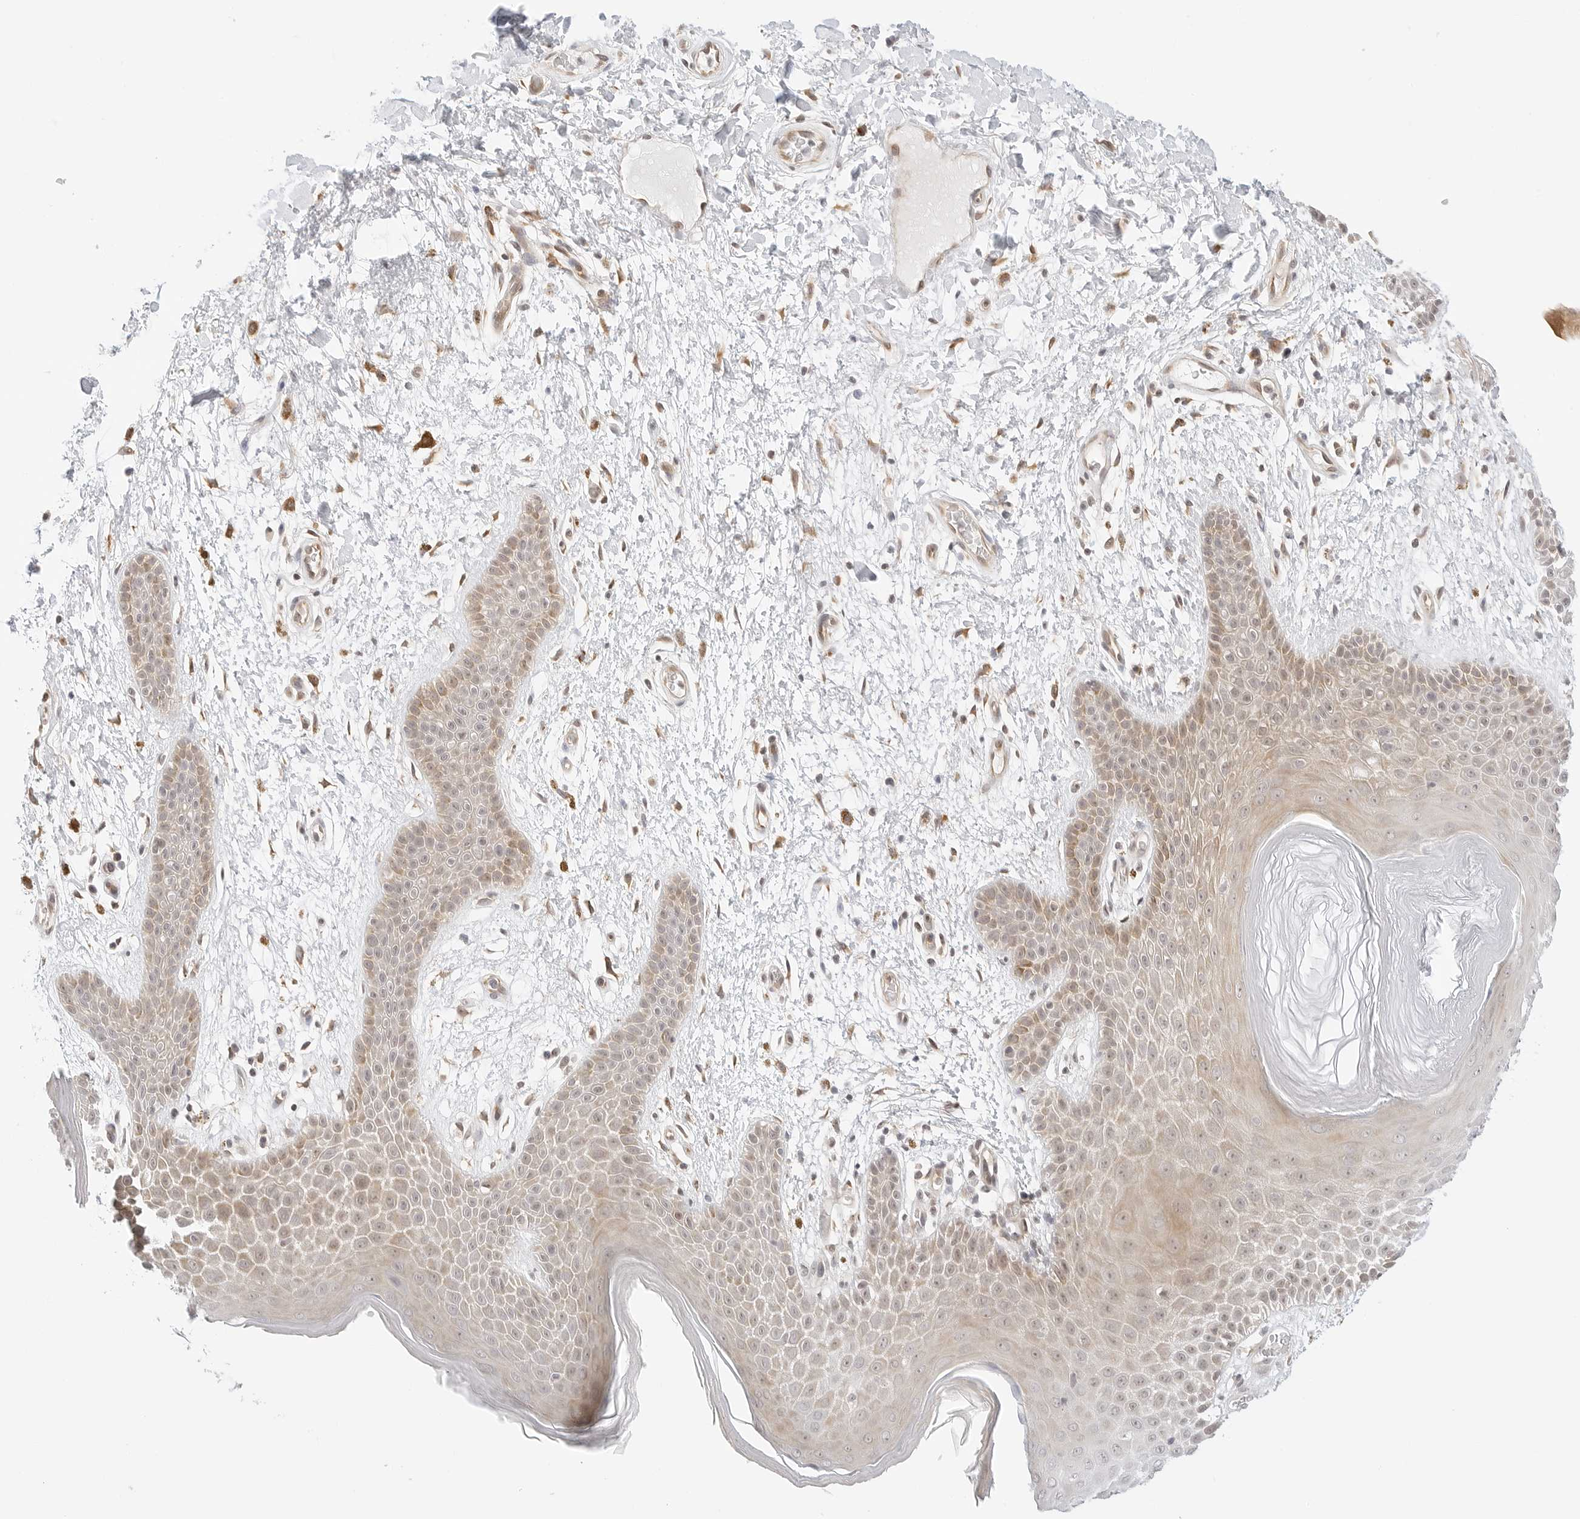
{"staining": {"intensity": "moderate", "quantity": "<25%", "location": "cytoplasmic/membranous,nuclear"}, "tissue": "skin", "cell_type": "Epidermal cells", "image_type": "normal", "snomed": [{"axis": "morphology", "description": "Normal tissue, NOS"}, {"axis": "topography", "description": "Anal"}], "caption": "IHC photomicrograph of unremarkable skin: human skin stained using immunohistochemistry demonstrates low levels of moderate protein expression localized specifically in the cytoplasmic/membranous,nuclear of epidermal cells, appearing as a cytoplasmic/membranous,nuclear brown color.", "gene": "TEKT2", "patient": {"sex": "male", "age": 74}}